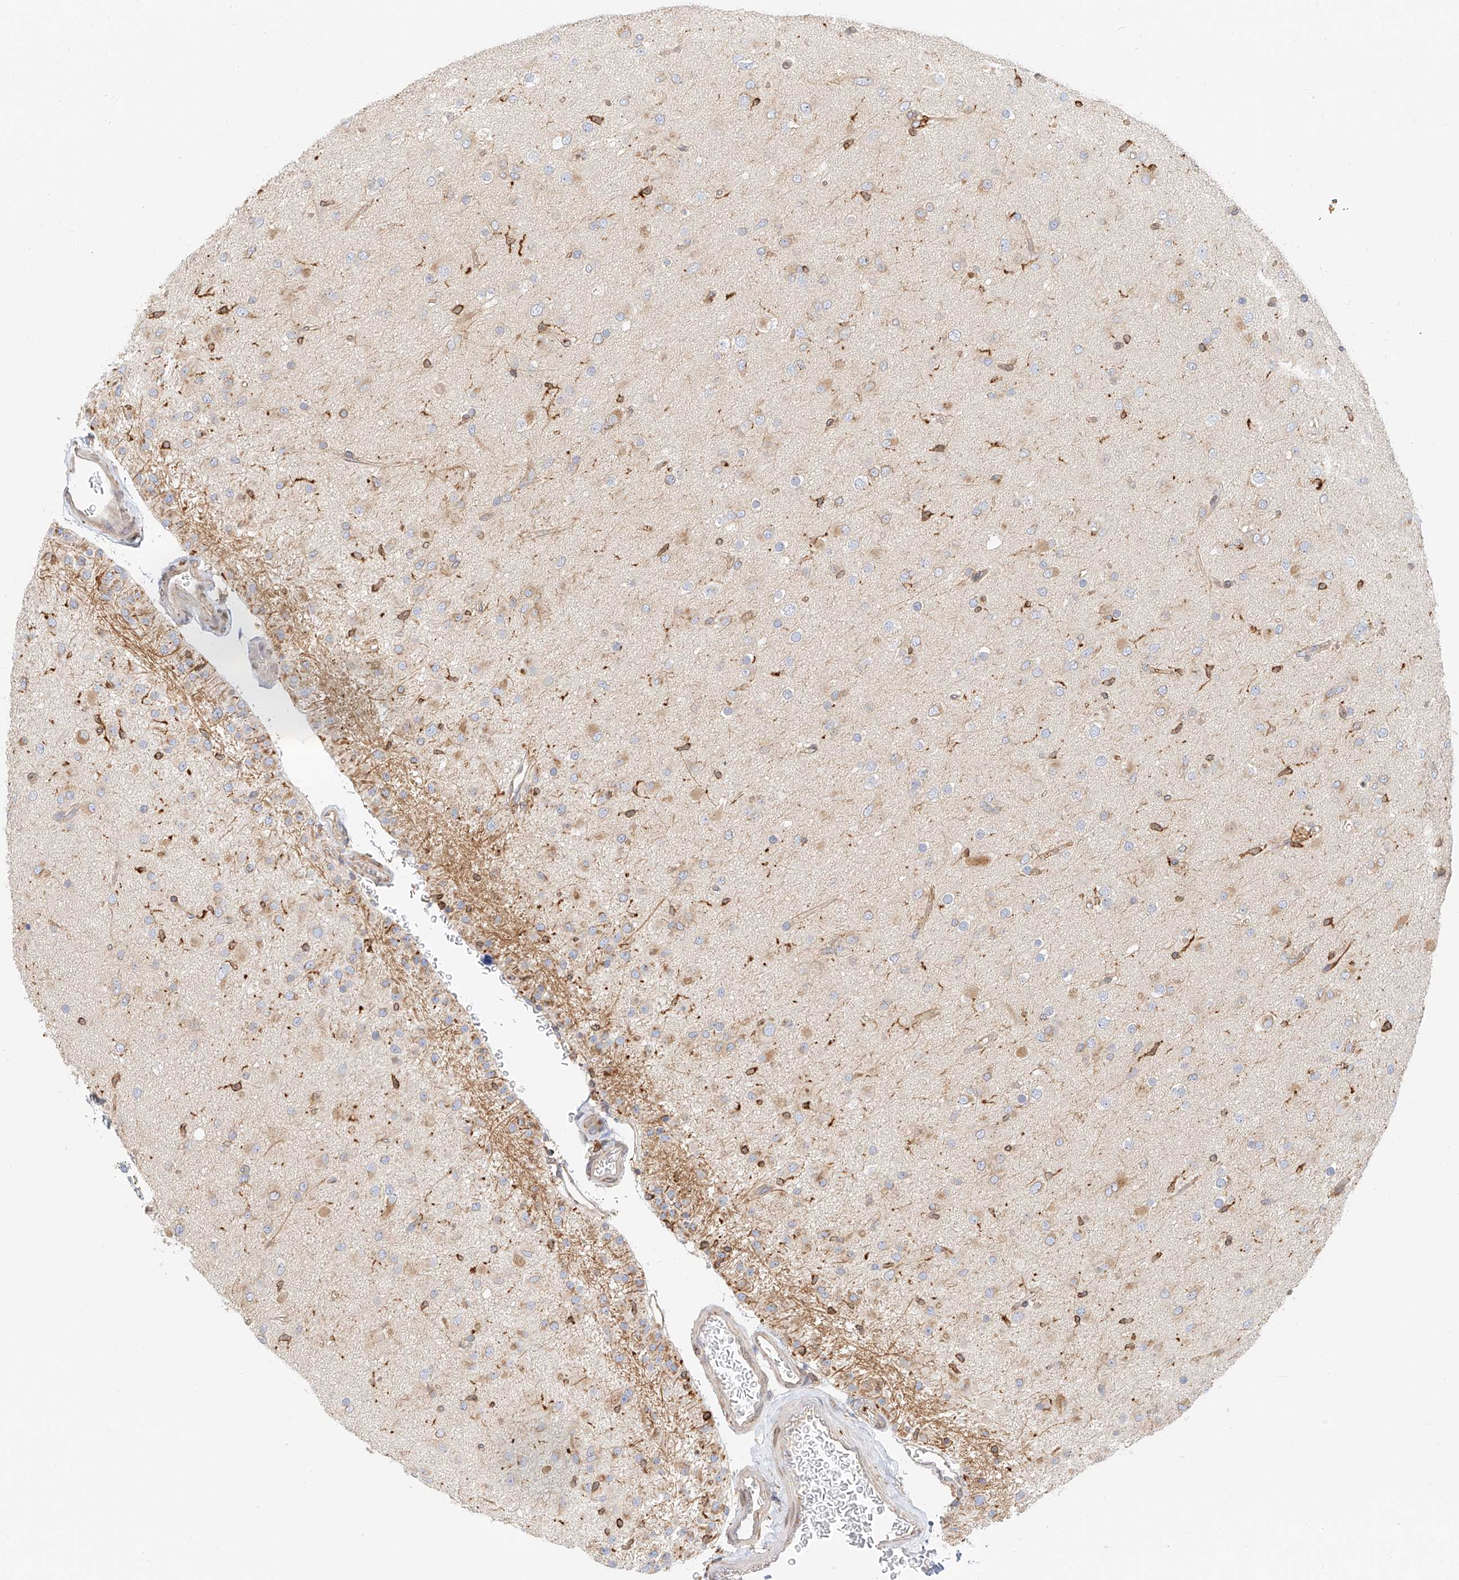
{"staining": {"intensity": "negative", "quantity": "none", "location": "none"}, "tissue": "glioma", "cell_type": "Tumor cells", "image_type": "cancer", "snomed": [{"axis": "morphology", "description": "Glioma, malignant, Low grade"}, {"axis": "topography", "description": "Brain"}], "caption": "Tumor cells are negative for brown protein staining in malignant low-grade glioma.", "gene": "DHRS7", "patient": {"sex": "male", "age": 65}}